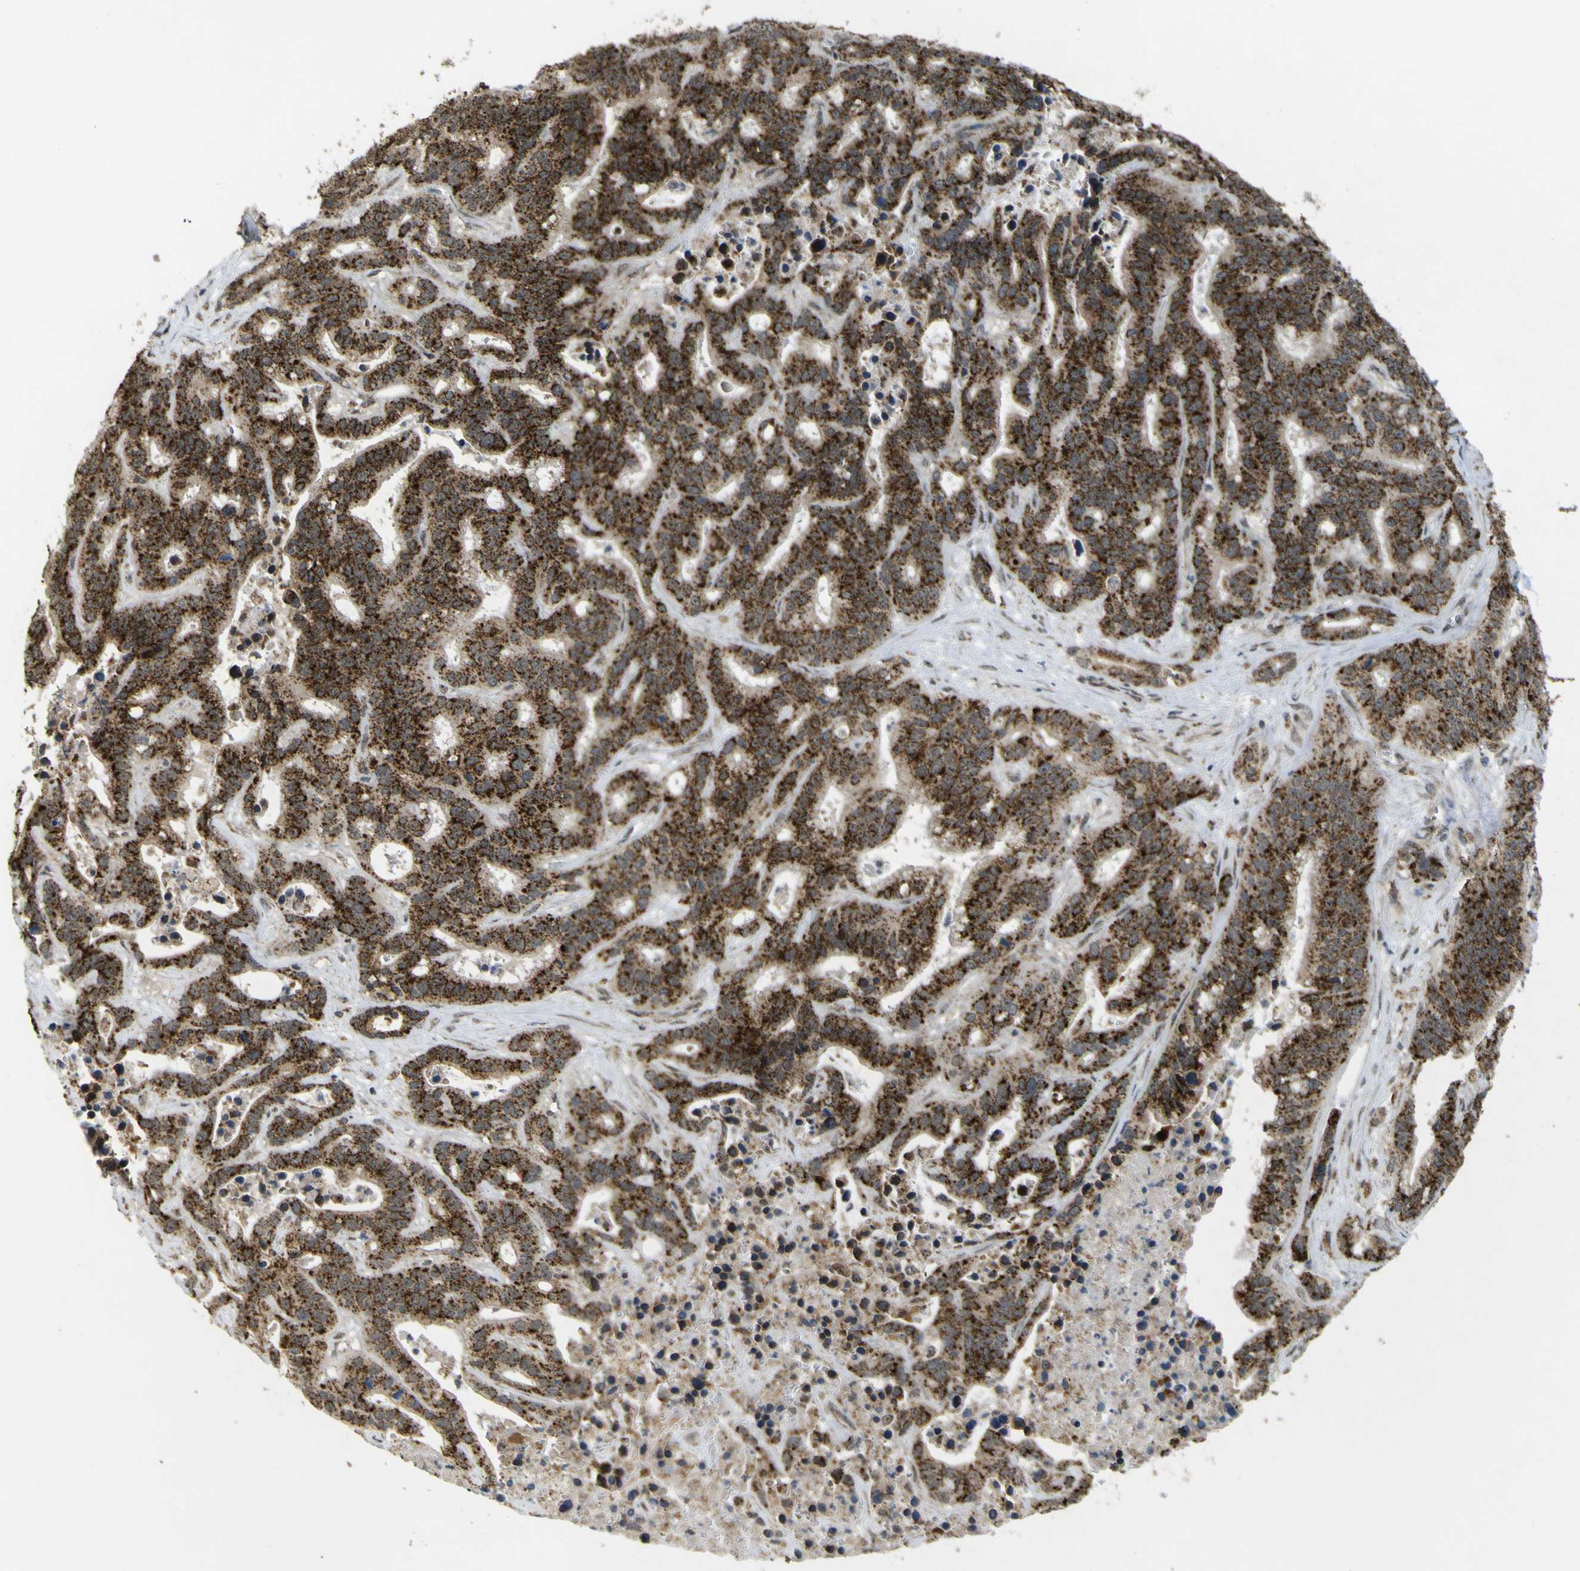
{"staining": {"intensity": "strong", "quantity": ">75%", "location": "cytoplasmic/membranous"}, "tissue": "liver cancer", "cell_type": "Tumor cells", "image_type": "cancer", "snomed": [{"axis": "morphology", "description": "Cholangiocarcinoma"}, {"axis": "topography", "description": "Liver"}], "caption": "Immunohistochemical staining of liver cancer displays strong cytoplasmic/membranous protein expression in about >75% of tumor cells.", "gene": "ACBD5", "patient": {"sex": "female", "age": 65}}